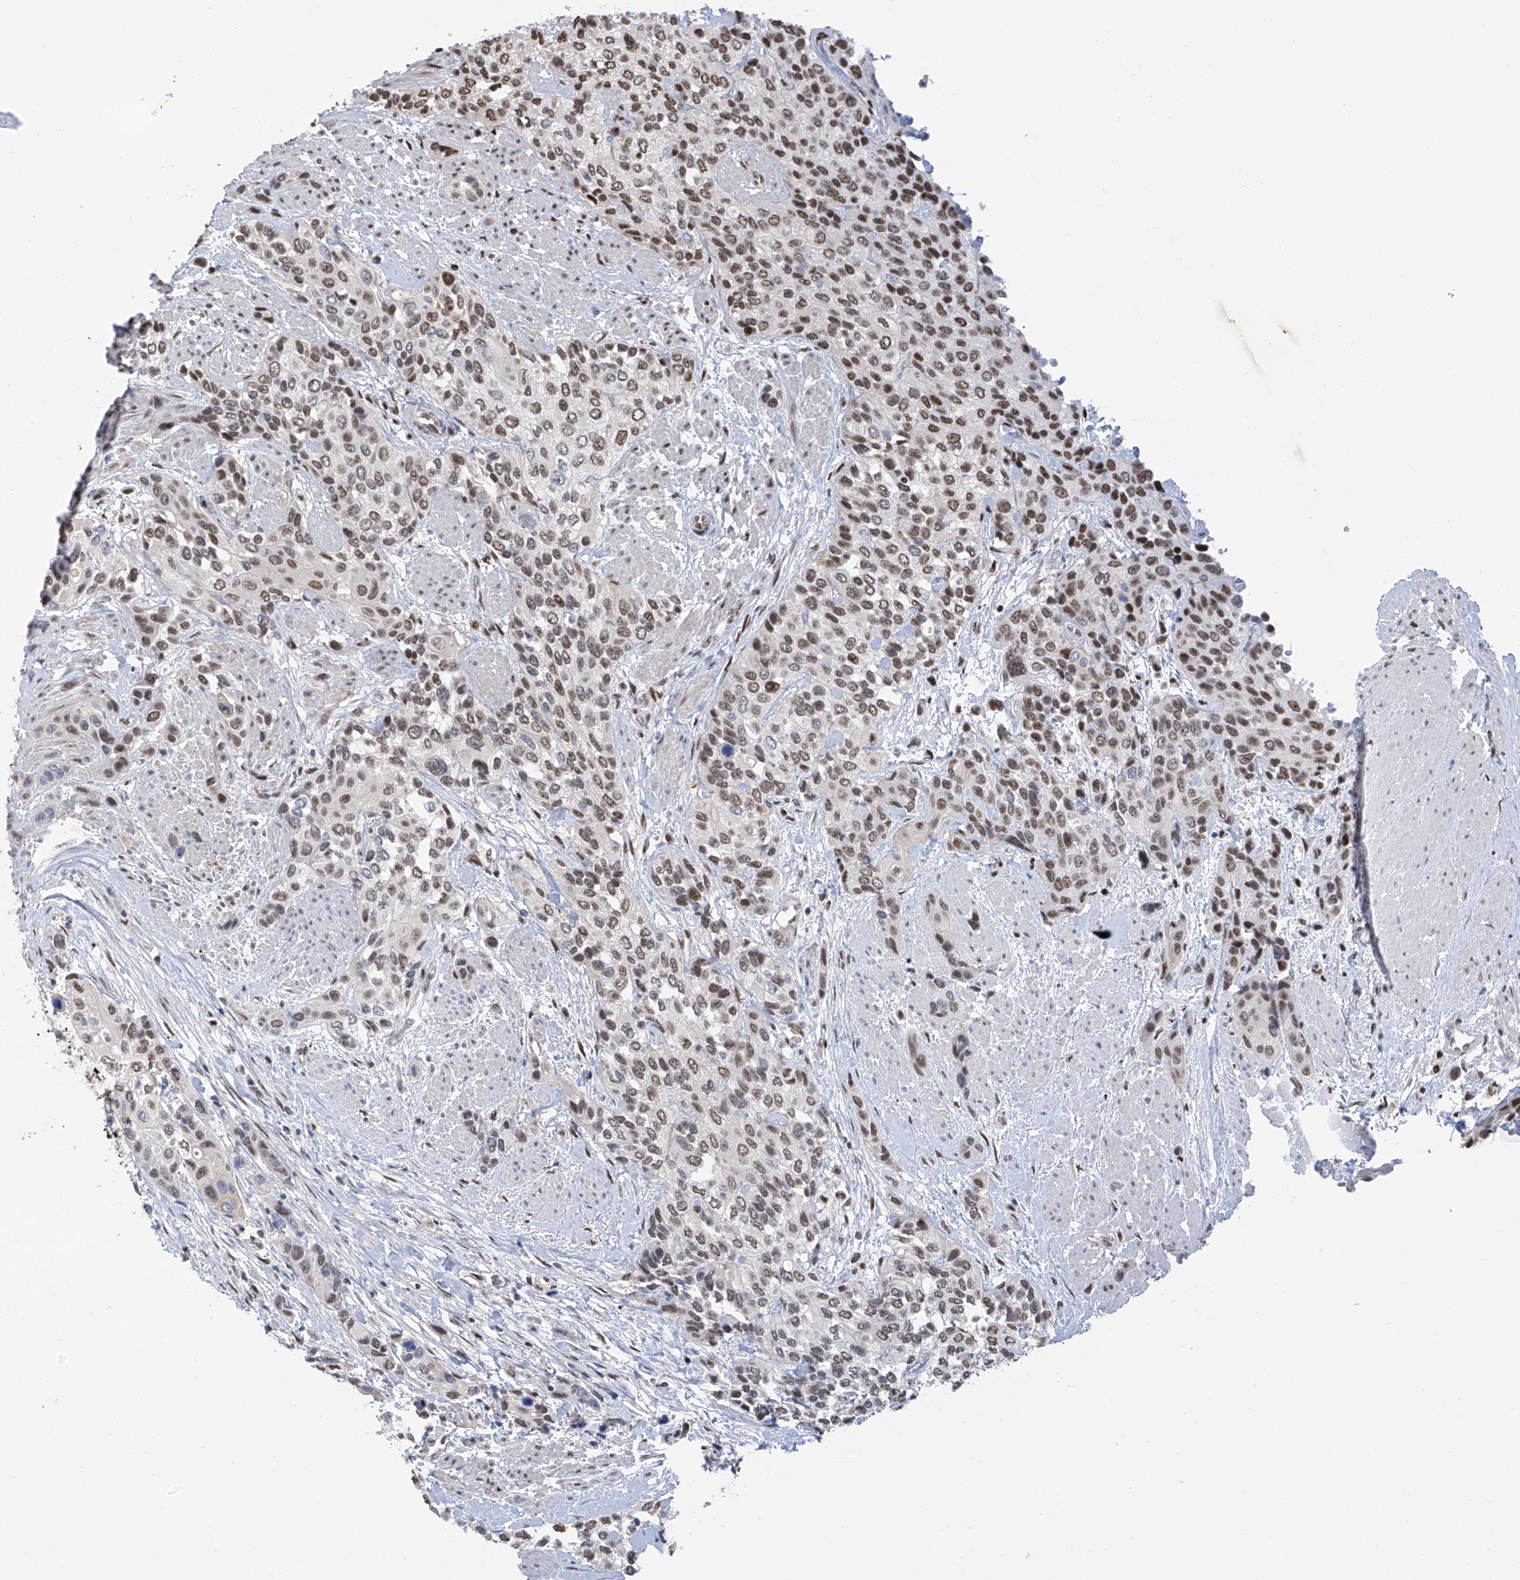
{"staining": {"intensity": "moderate", "quantity": ">75%", "location": "nuclear"}, "tissue": "urothelial cancer", "cell_type": "Tumor cells", "image_type": "cancer", "snomed": [{"axis": "morphology", "description": "Normal tissue, NOS"}, {"axis": "morphology", "description": "Urothelial carcinoma, High grade"}, {"axis": "topography", "description": "Vascular tissue"}, {"axis": "topography", "description": "Urinary bladder"}], "caption": "Urothelial carcinoma (high-grade) stained for a protein (brown) exhibits moderate nuclear positive staining in about >75% of tumor cells.", "gene": "PMM1", "patient": {"sex": "female", "age": 56}}